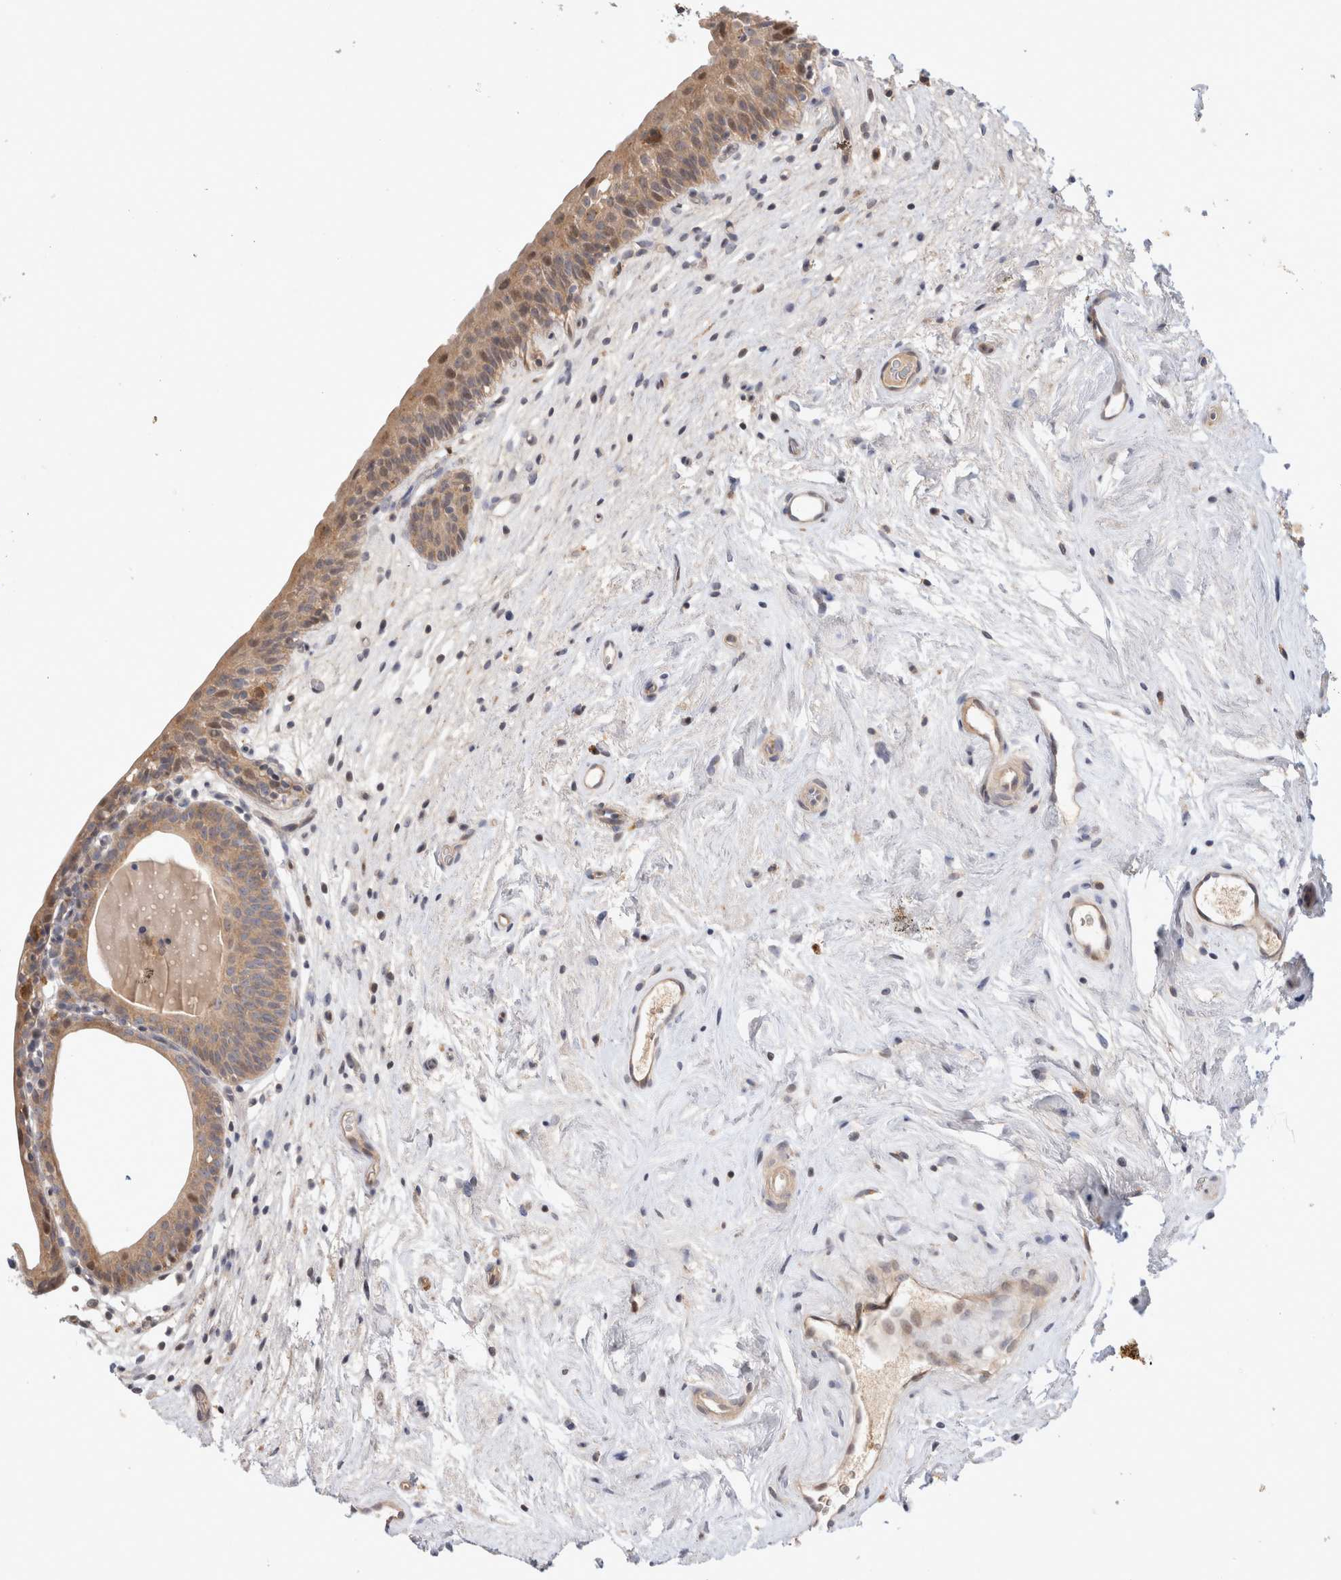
{"staining": {"intensity": "moderate", "quantity": ">75%", "location": "cytoplasmic/membranous,nuclear"}, "tissue": "urinary bladder", "cell_type": "Urothelial cells", "image_type": "normal", "snomed": [{"axis": "morphology", "description": "Normal tissue, NOS"}, {"axis": "topography", "description": "Urinary bladder"}], "caption": "Protein expression analysis of benign urinary bladder reveals moderate cytoplasmic/membranous,nuclear expression in about >75% of urothelial cells.", "gene": "HTT", "patient": {"sex": "male", "age": 83}}